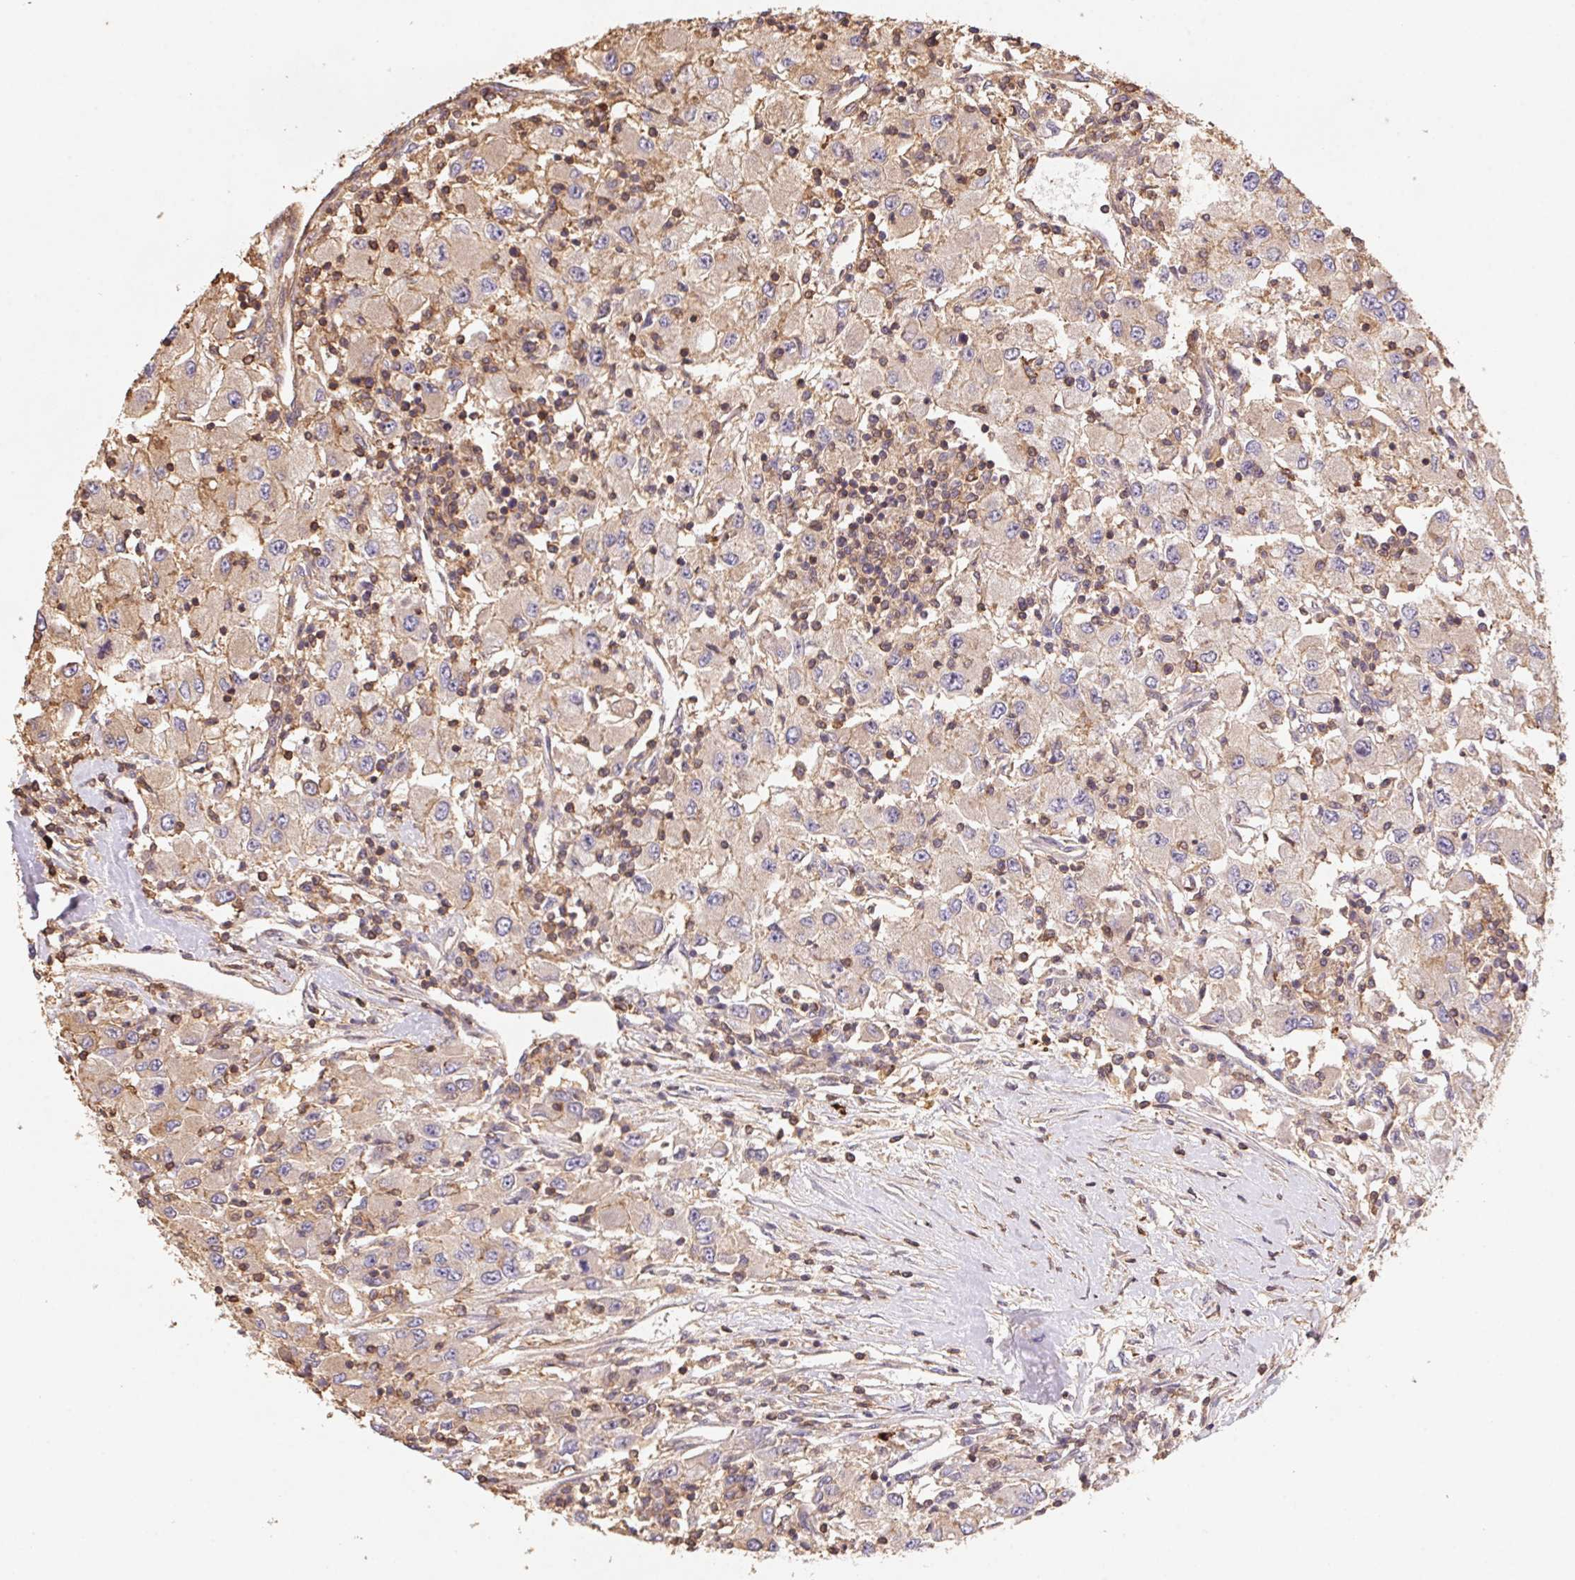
{"staining": {"intensity": "weak", "quantity": "25%-75%", "location": "cytoplasmic/membranous"}, "tissue": "renal cancer", "cell_type": "Tumor cells", "image_type": "cancer", "snomed": [{"axis": "morphology", "description": "Adenocarcinoma, NOS"}, {"axis": "topography", "description": "Kidney"}], "caption": "Immunohistochemical staining of renal cancer reveals weak cytoplasmic/membranous protein positivity in approximately 25%-75% of tumor cells.", "gene": "ATG10", "patient": {"sex": "female", "age": 67}}